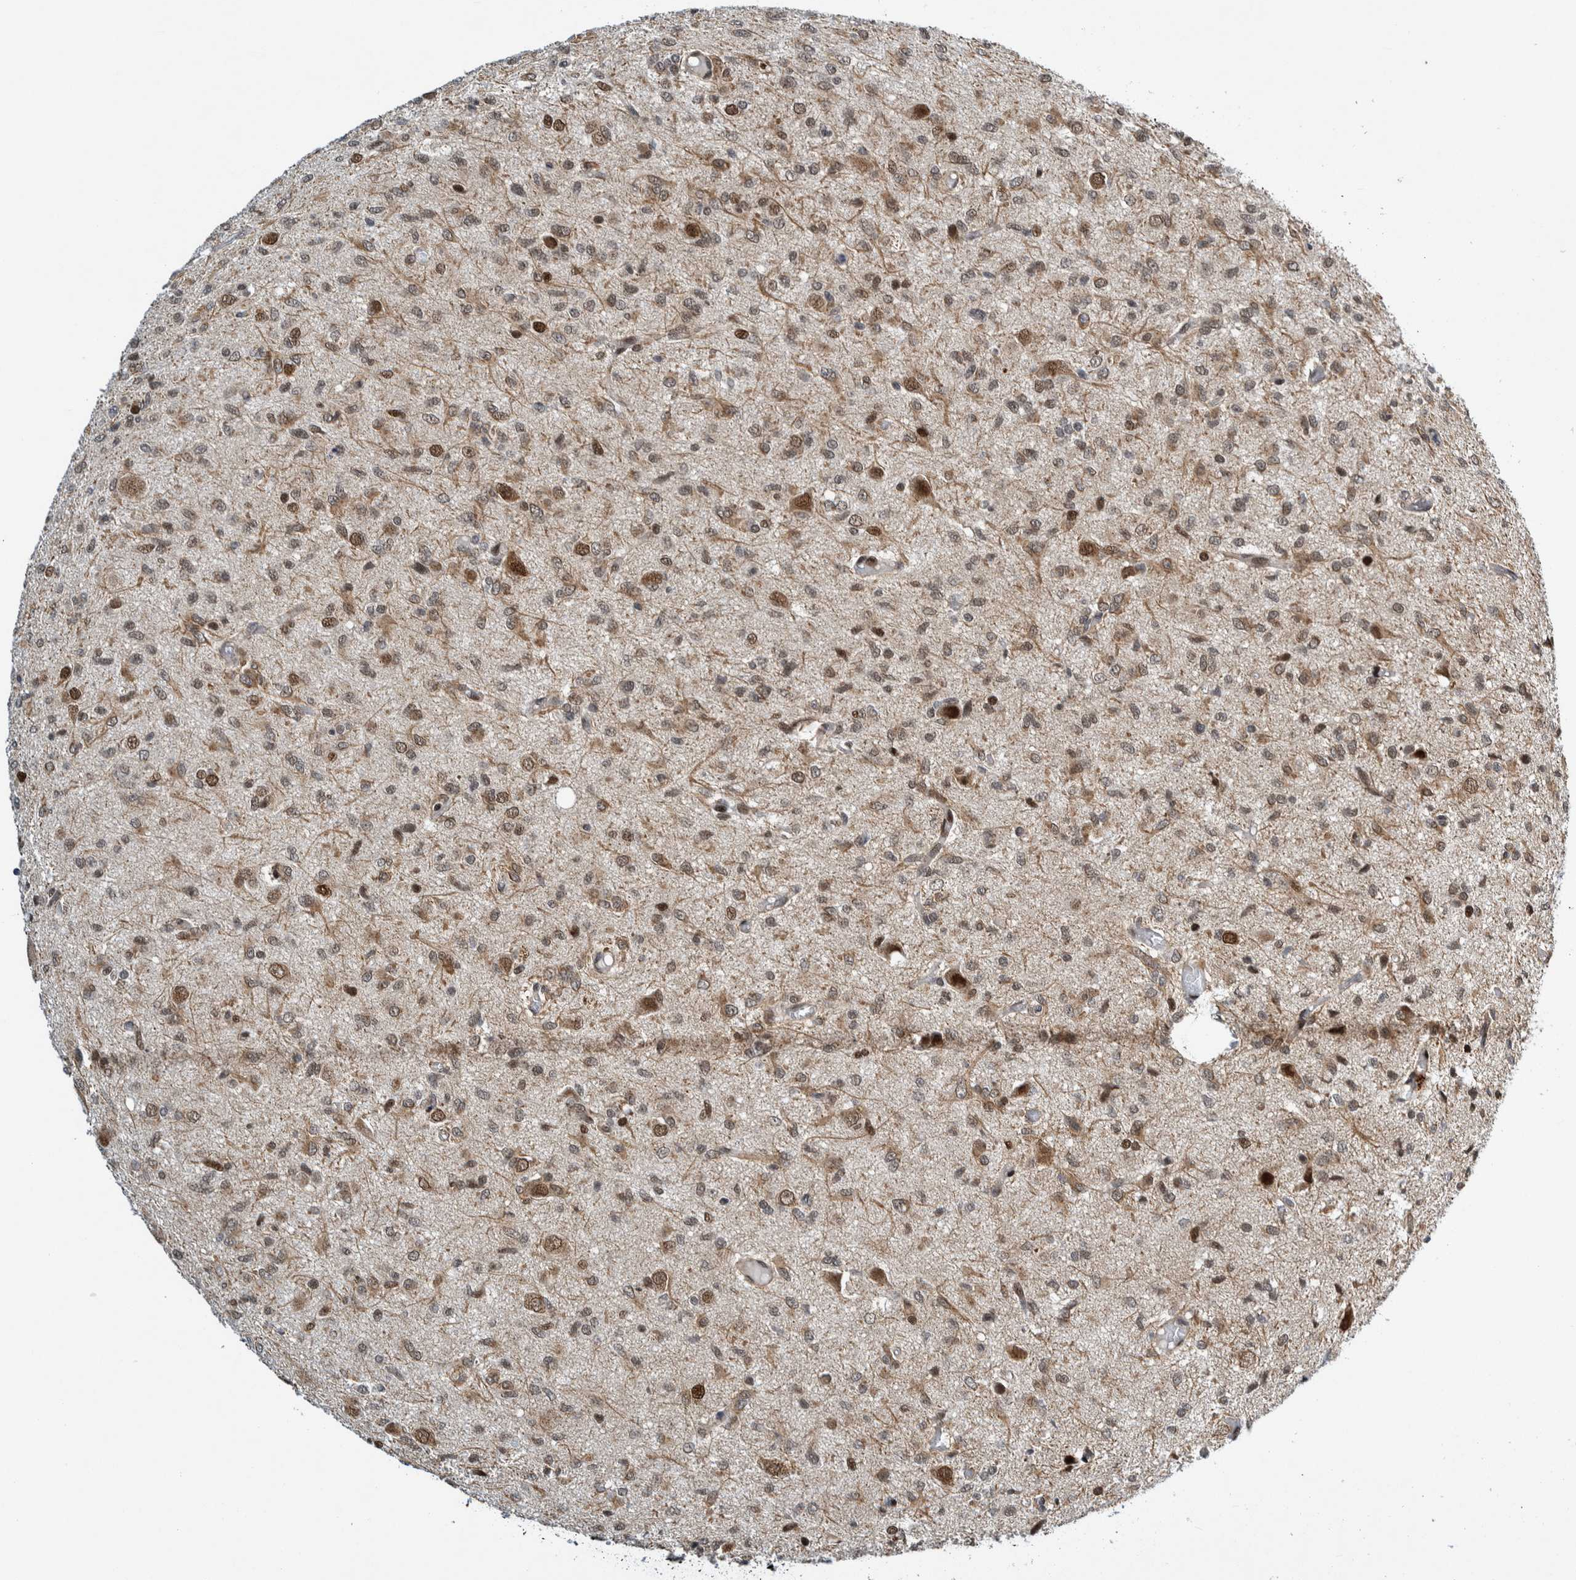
{"staining": {"intensity": "moderate", "quantity": "25%-75%", "location": "nuclear"}, "tissue": "glioma", "cell_type": "Tumor cells", "image_type": "cancer", "snomed": [{"axis": "morphology", "description": "Glioma, malignant, High grade"}, {"axis": "topography", "description": "Brain"}], "caption": "The immunohistochemical stain highlights moderate nuclear expression in tumor cells of malignant high-grade glioma tissue. (Stains: DAB in brown, nuclei in blue, Microscopy: brightfield microscopy at high magnification).", "gene": "CCDC57", "patient": {"sex": "female", "age": 59}}